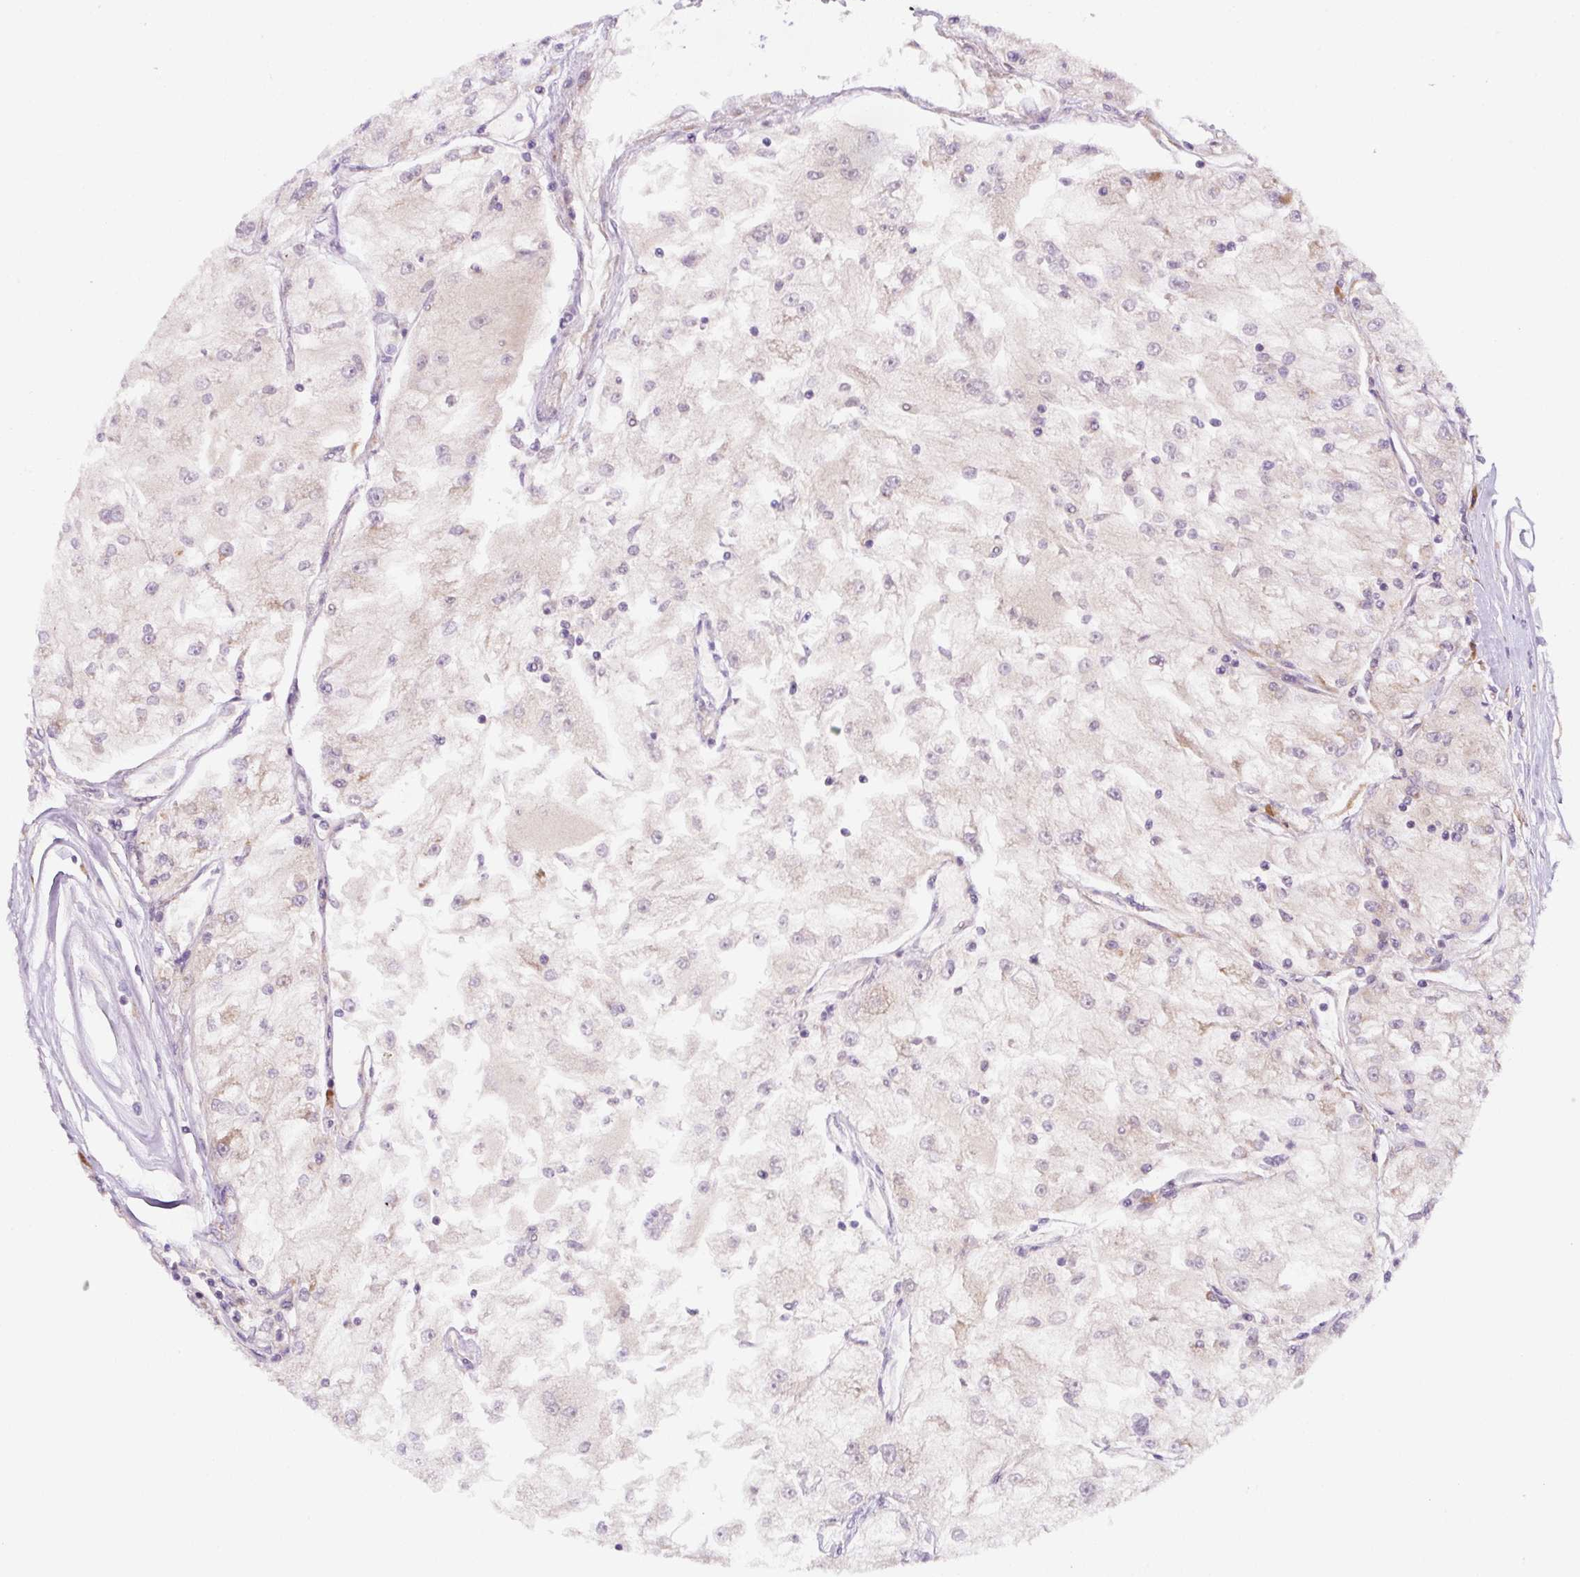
{"staining": {"intensity": "weak", "quantity": "<25%", "location": "cytoplasmic/membranous"}, "tissue": "renal cancer", "cell_type": "Tumor cells", "image_type": "cancer", "snomed": [{"axis": "morphology", "description": "Adenocarcinoma, NOS"}, {"axis": "topography", "description": "Kidney"}], "caption": "Immunohistochemistry of renal cancer (adenocarcinoma) demonstrates no staining in tumor cells.", "gene": "DDOST", "patient": {"sex": "female", "age": 72}}